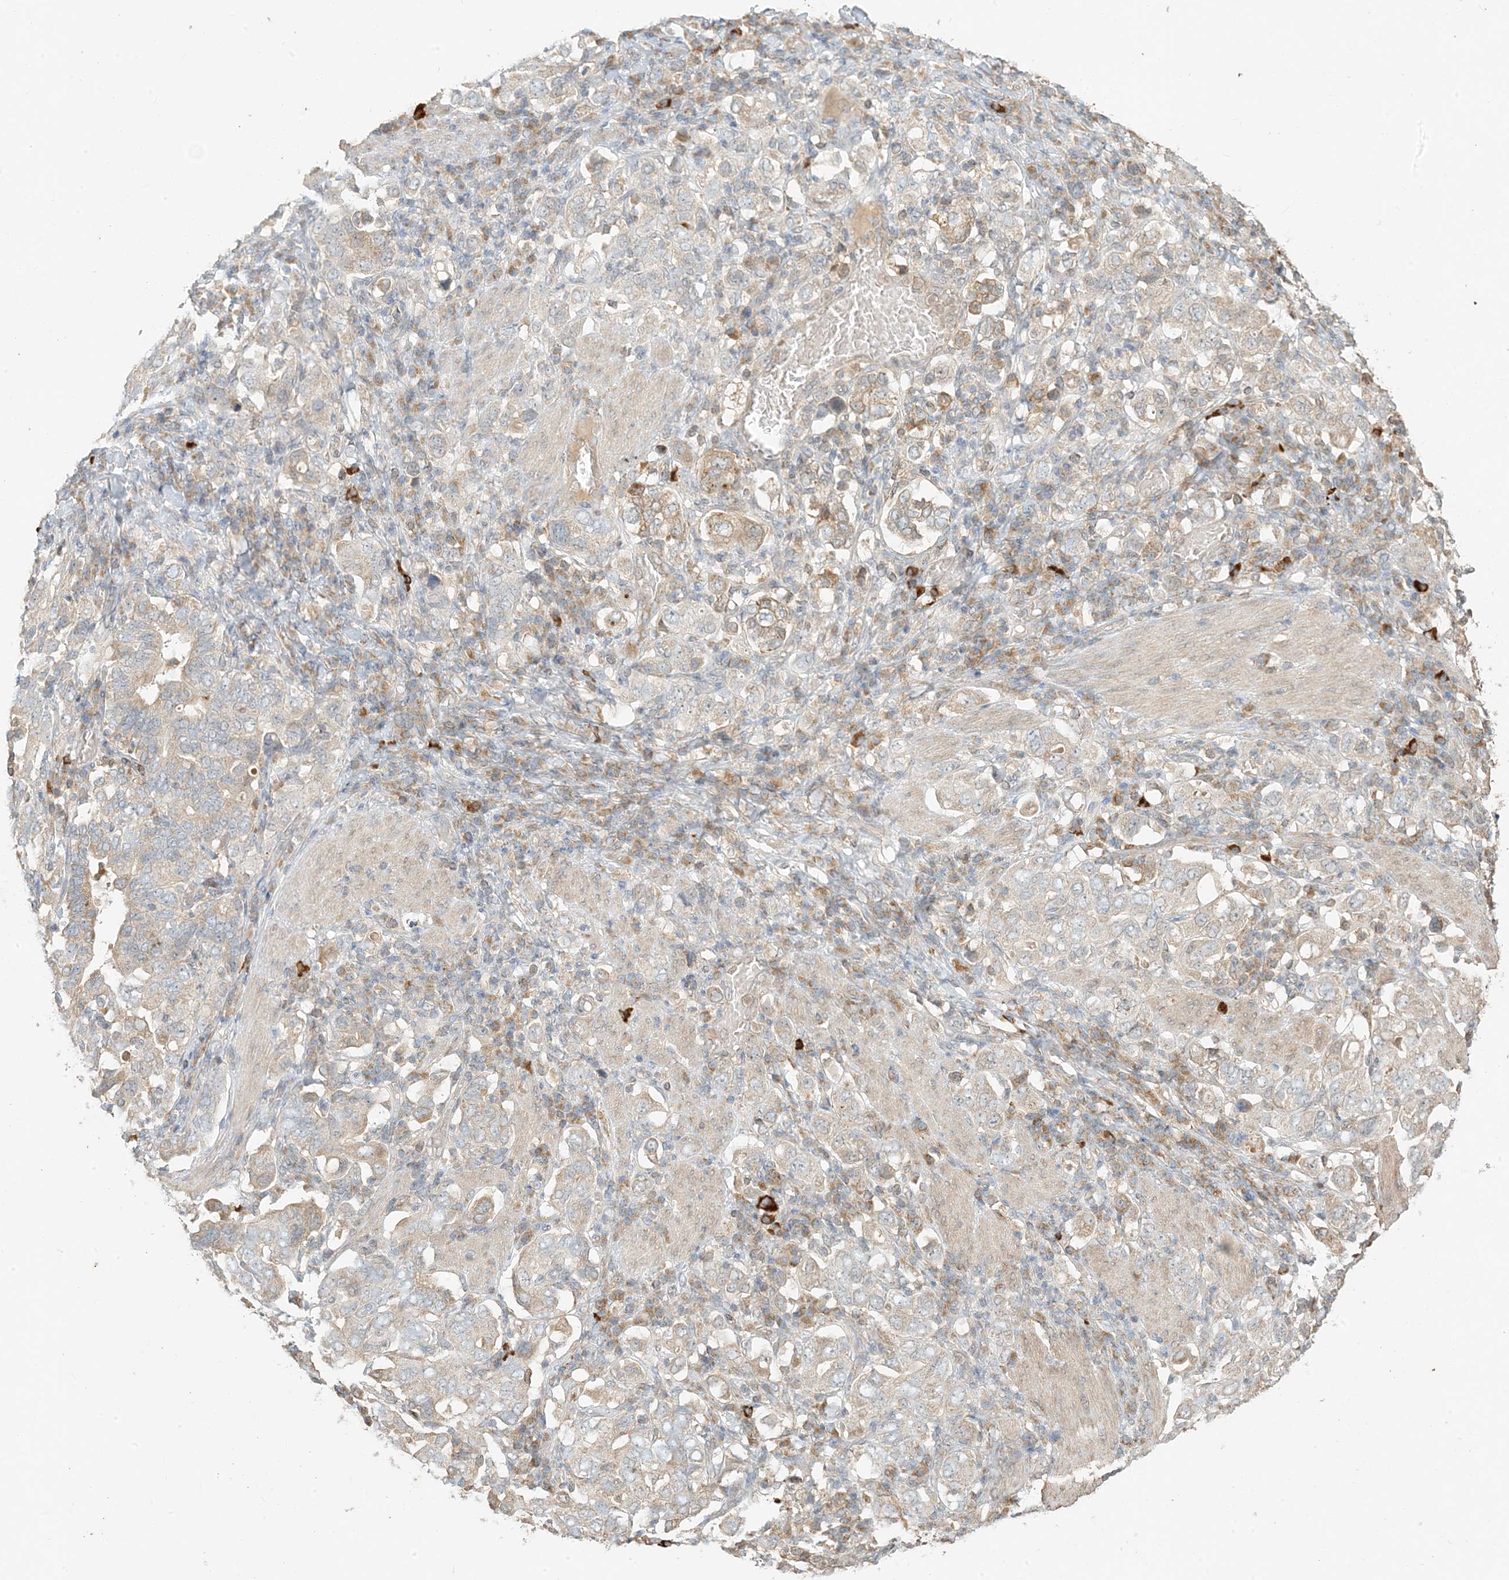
{"staining": {"intensity": "moderate", "quantity": "25%-75%", "location": "cytoplasmic/membranous"}, "tissue": "stomach cancer", "cell_type": "Tumor cells", "image_type": "cancer", "snomed": [{"axis": "morphology", "description": "Adenocarcinoma, NOS"}, {"axis": "topography", "description": "Stomach, upper"}], "caption": "Immunohistochemistry (IHC) image of neoplastic tissue: stomach cancer (adenocarcinoma) stained using IHC demonstrates medium levels of moderate protein expression localized specifically in the cytoplasmic/membranous of tumor cells, appearing as a cytoplasmic/membranous brown color.", "gene": "MCOLN1", "patient": {"sex": "male", "age": 62}}